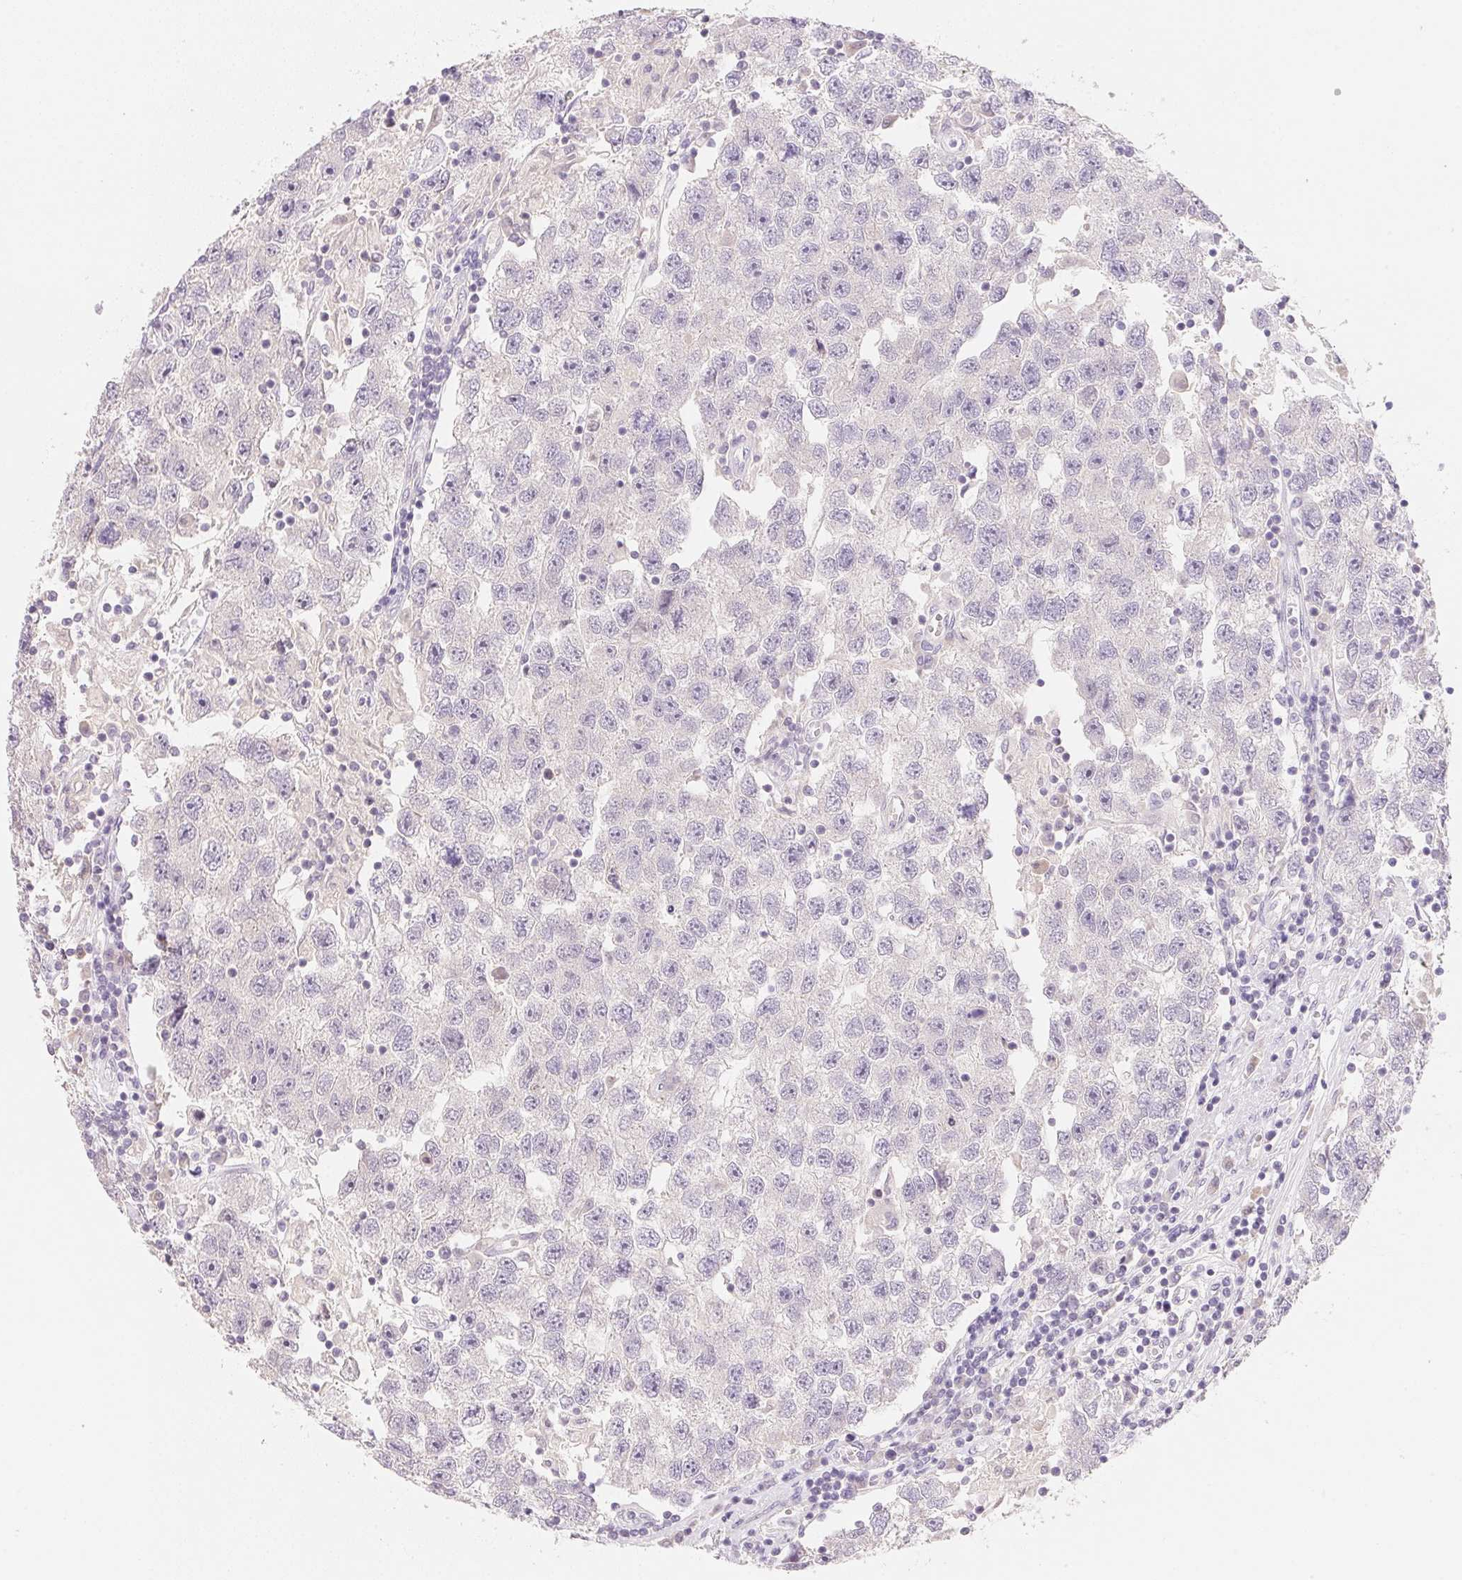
{"staining": {"intensity": "negative", "quantity": "none", "location": "none"}, "tissue": "testis cancer", "cell_type": "Tumor cells", "image_type": "cancer", "snomed": [{"axis": "morphology", "description": "Seminoma, NOS"}, {"axis": "topography", "description": "Testis"}], "caption": "Testis cancer was stained to show a protein in brown. There is no significant expression in tumor cells.", "gene": "MCOLN3", "patient": {"sex": "male", "age": 26}}